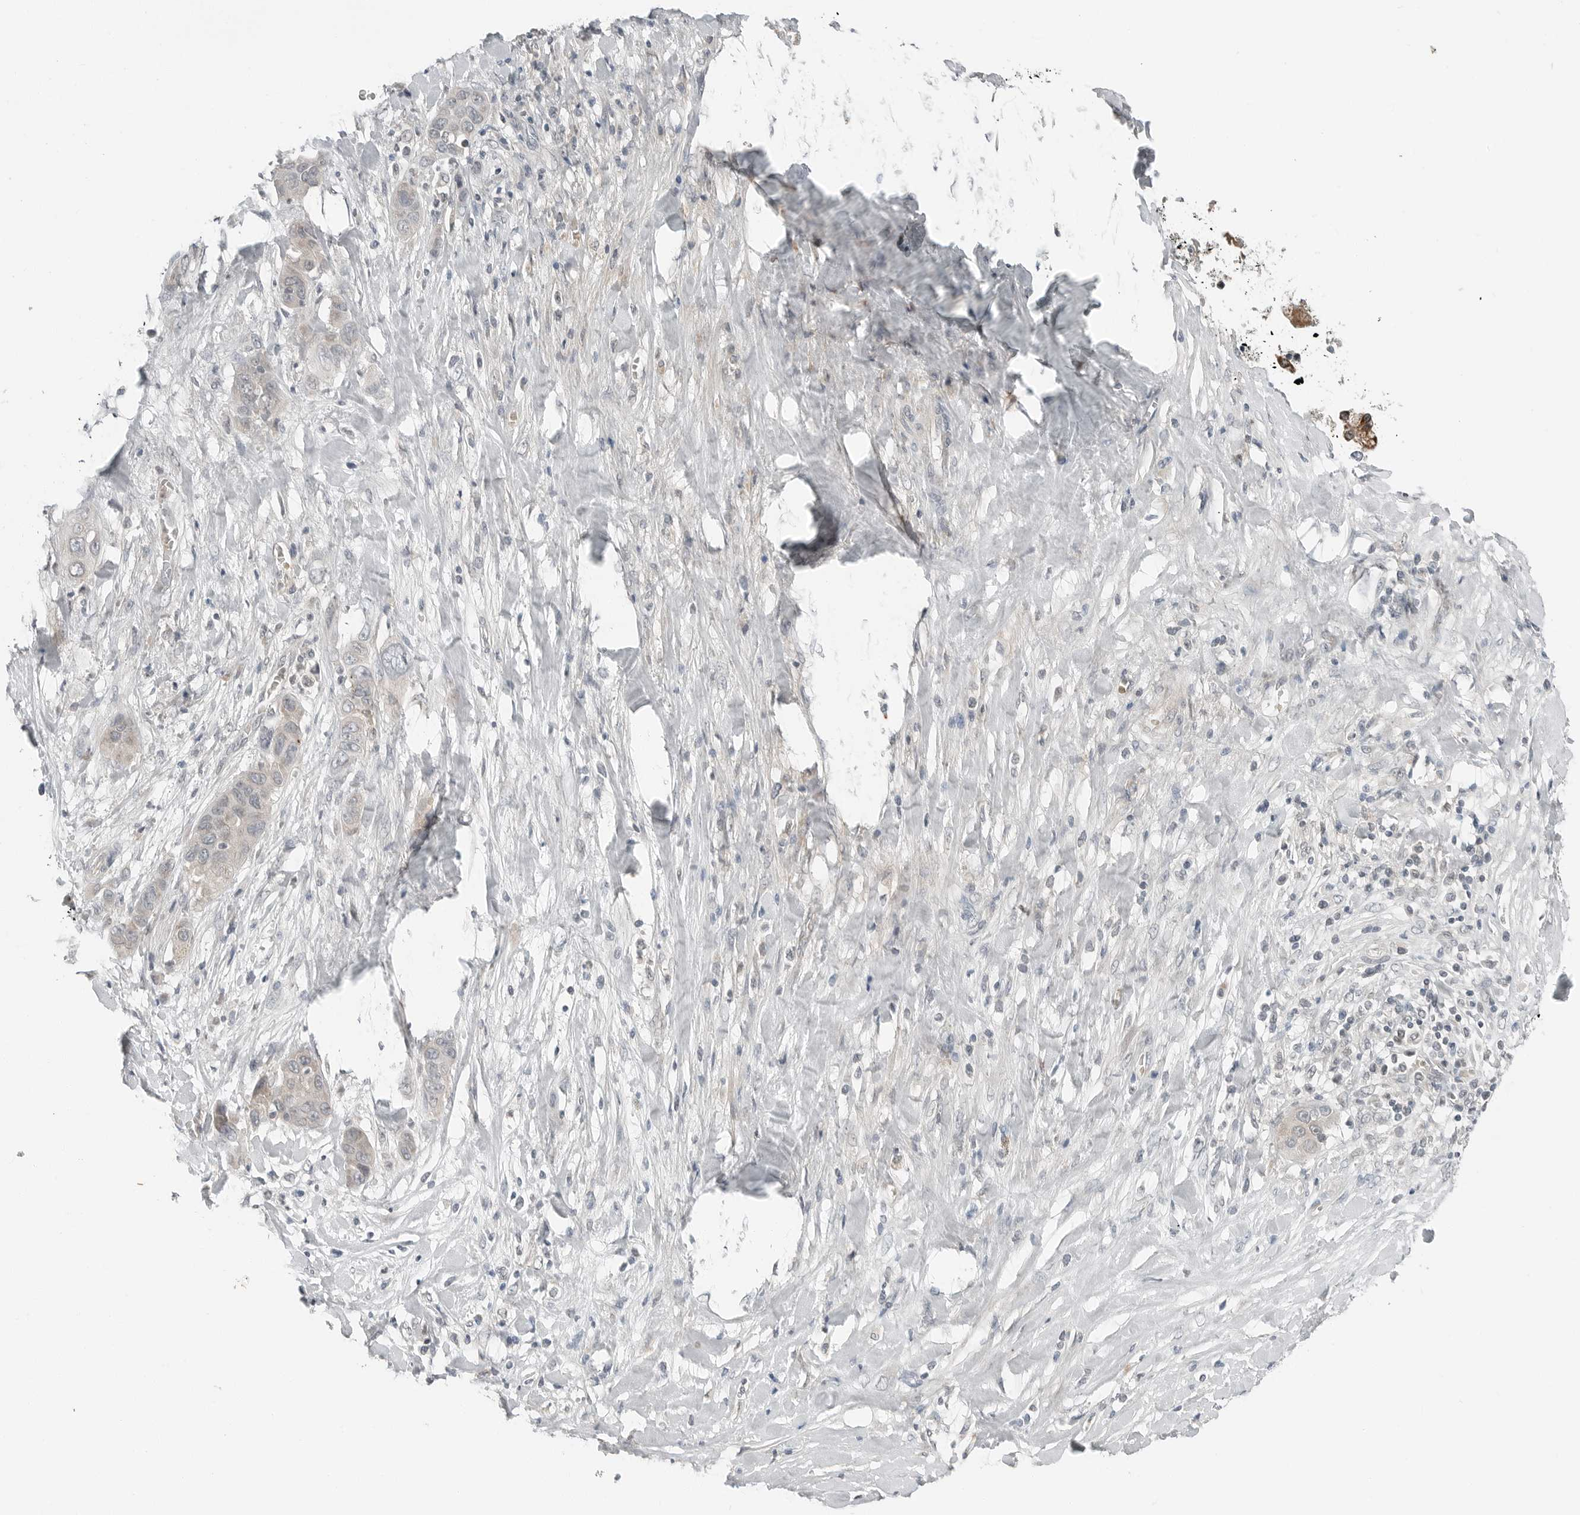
{"staining": {"intensity": "negative", "quantity": "none", "location": "none"}, "tissue": "liver cancer", "cell_type": "Tumor cells", "image_type": "cancer", "snomed": [{"axis": "morphology", "description": "Cholangiocarcinoma"}, {"axis": "topography", "description": "Liver"}], "caption": "Human liver cancer stained for a protein using IHC exhibits no staining in tumor cells.", "gene": "FCRLB", "patient": {"sex": "female", "age": 52}}